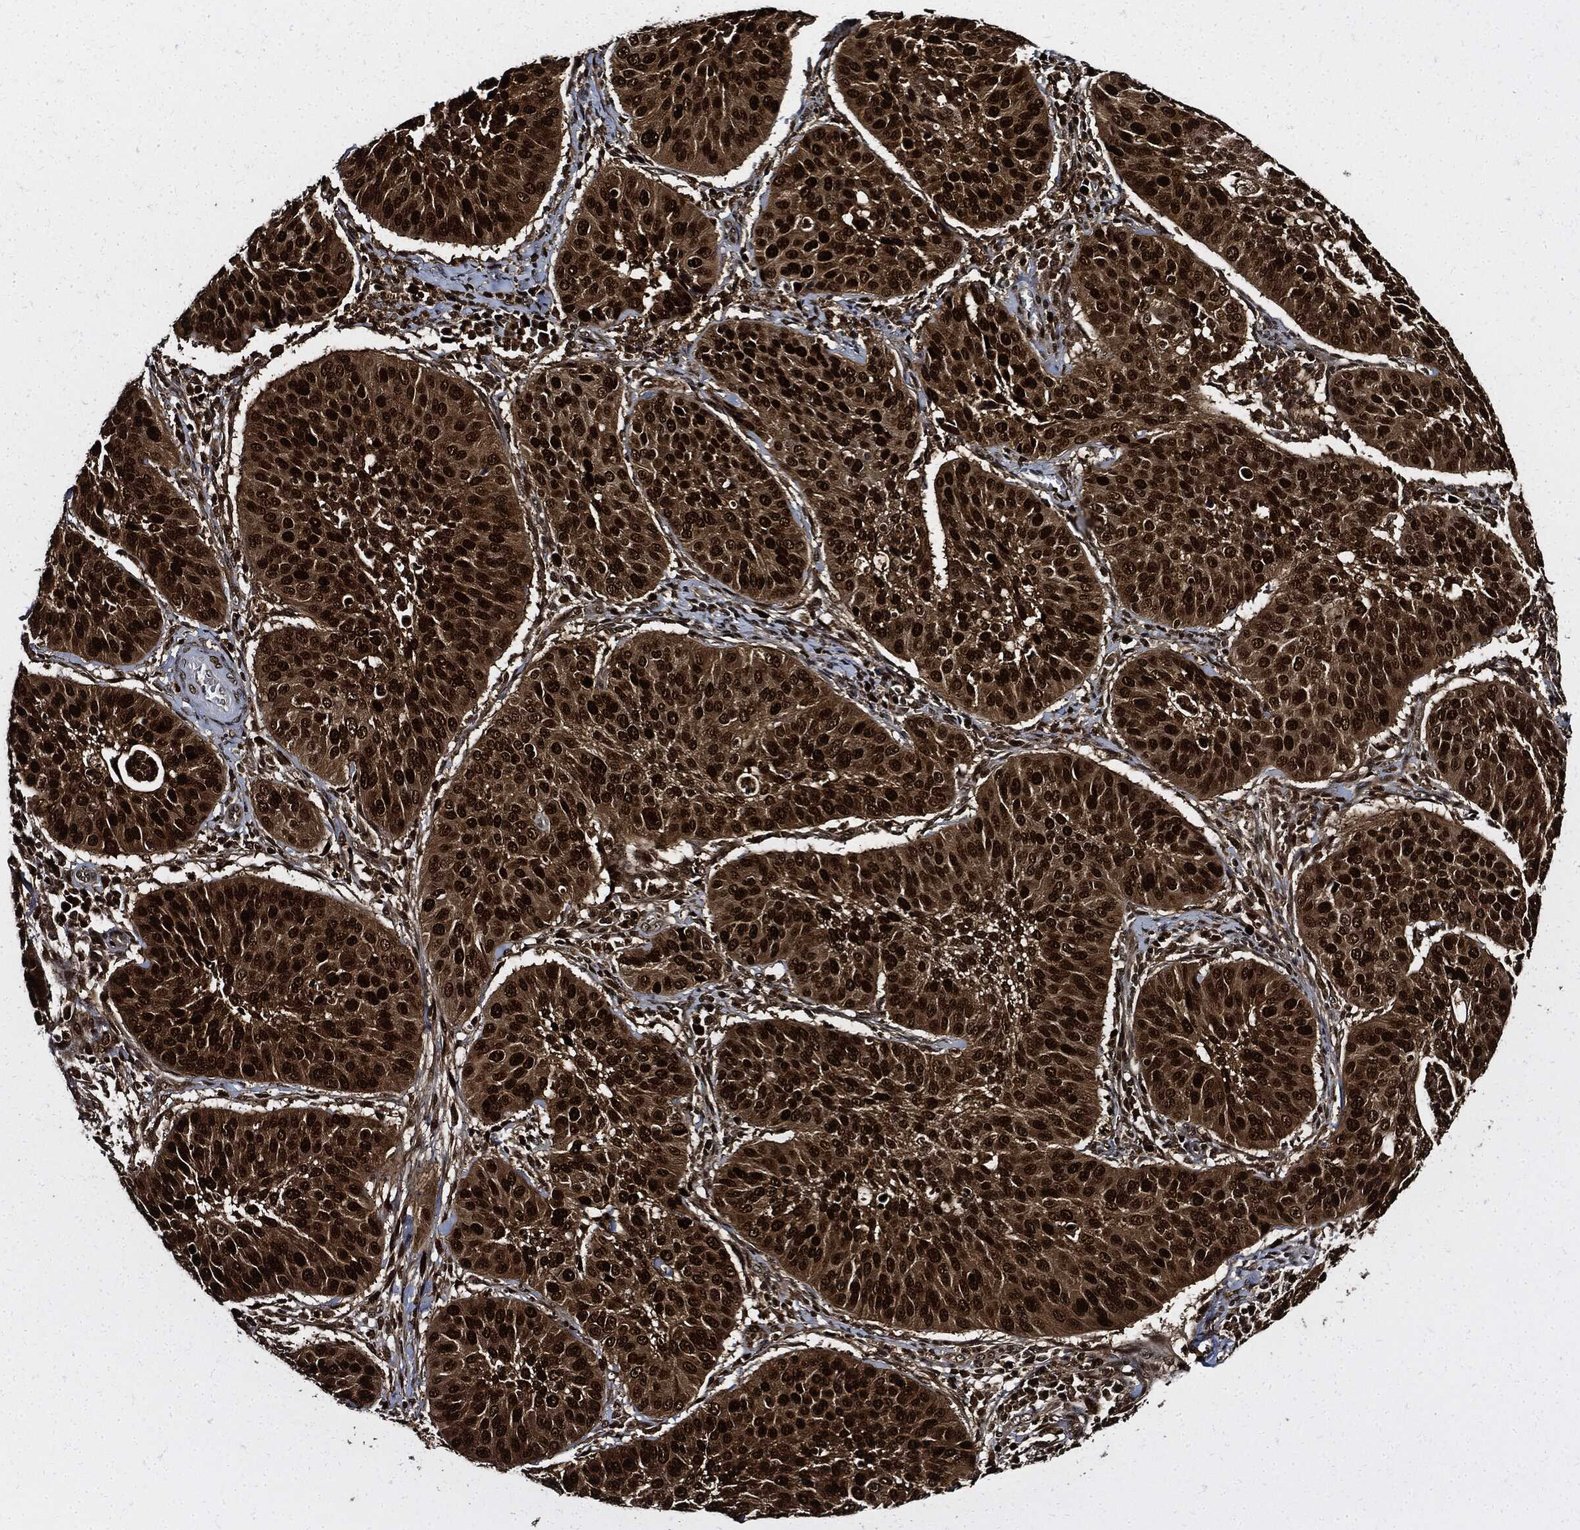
{"staining": {"intensity": "strong", "quantity": ">75%", "location": "cytoplasmic/membranous,nuclear"}, "tissue": "cervical cancer", "cell_type": "Tumor cells", "image_type": "cancer", "snomed": [{"axis": "morphology", "description": "Normal tissue, NOS"}, {"axis": "morphology", "description": "Squamous cell carcinoma, NOS"}, {"axis": "topography", "description": "Cervix"}], "caption": "Protein staining shows strong cytoplasmic/membranous and nuclear positivity in about >75% of tumor cells in cervical cancer.", "gene": "PCNA", "patient": {"sex": "female", "age": 39}}